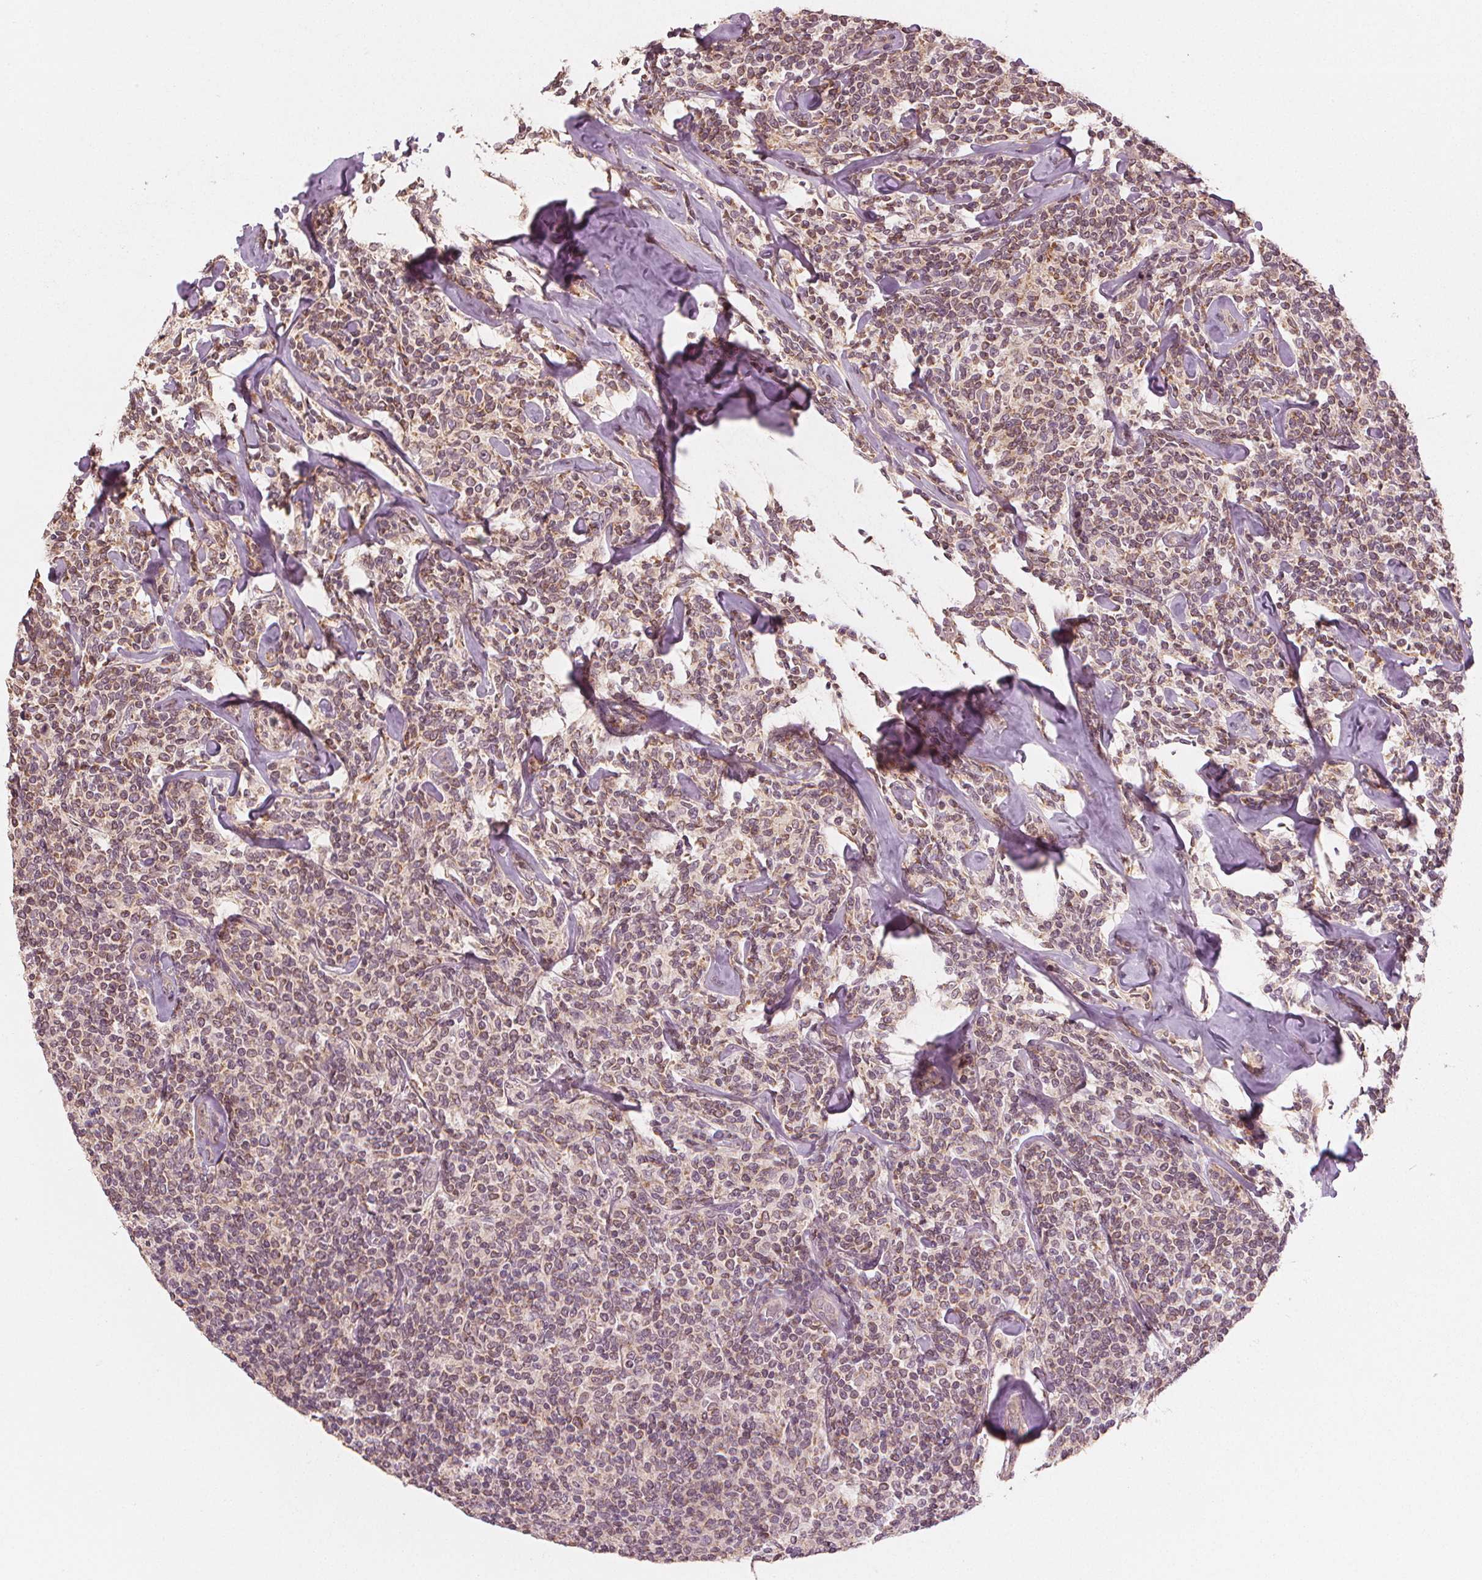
{"staining": {"intensity": "negative", "quantity": "none", "location": "none"}, "tissue": "lymphoma", "cell_type": "Tumor cells", "image_type": "cancer", "snomed": [{"axis": "morphology", "description": "Malignant lymphoma, non-Hodgkin's type, Low grade"}, {"axis": "topography", "description": "Lymph node"}], "caption": "Low-grade malignant lymphoma, non-Hodgkin's type was stained to show a protein in brown. There is no significant expression in tumor cells. (DAB (3,3'-diaminobenzidine) immunohistochemistry visualized using brightfield microscopy, high magnification).", "gene": "CLBA1", "patient": {"sex": "female", "age": 56}}